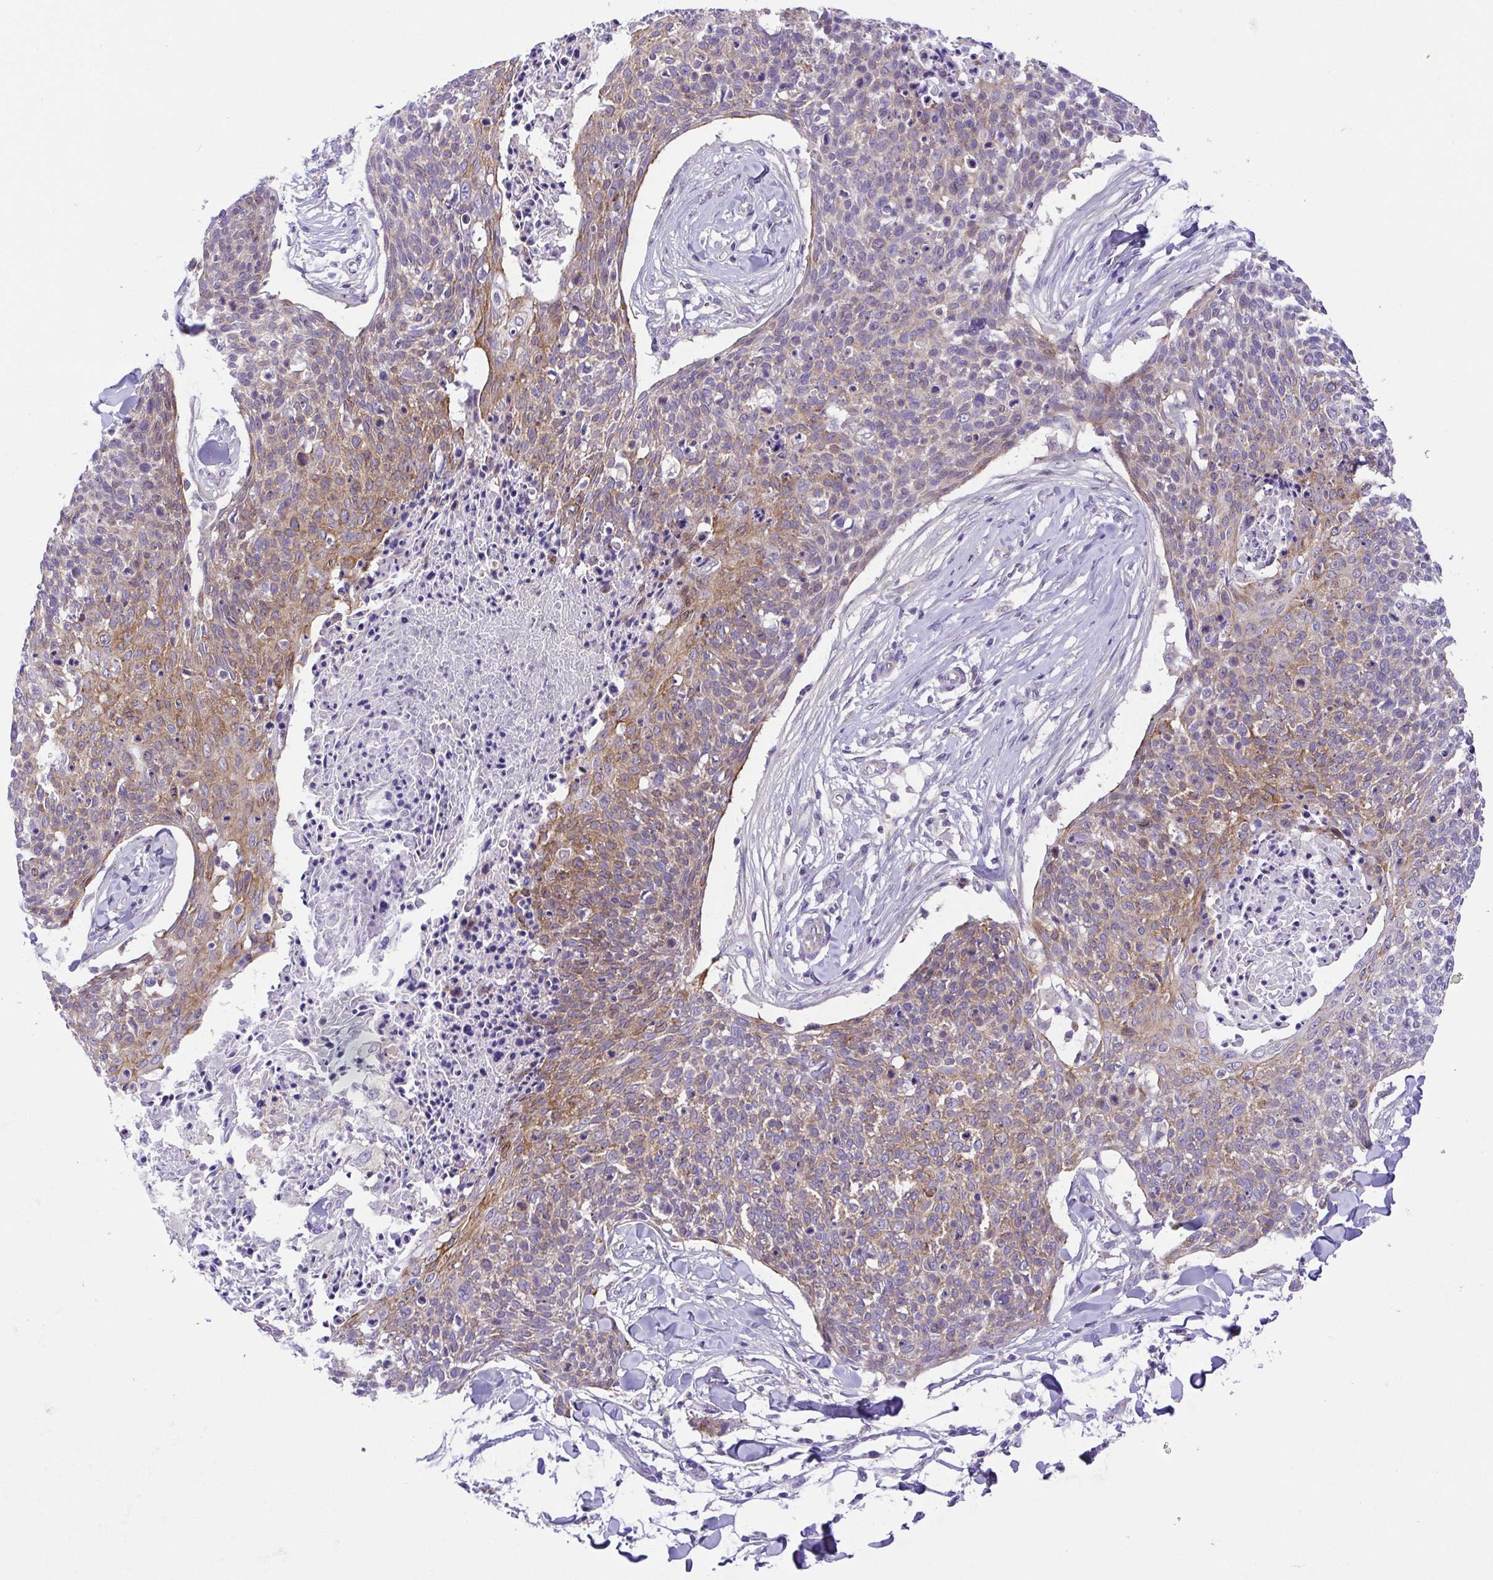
{"staining": {"intensity": "moderate", "quantity": "25%-75%", "location": "cytoplasmic/membranous"}, "tissue": "skin cancer", "cell_type": "Tumor cells", "image_type": "cancer", "snomed": [{"axis": "morphology", "description": "Squamous cell carcinoma, NOS"}, {"axis": "topography", "description": "Skin"}, {"axis": "topography", "description": "Vulva"}], "caption": "A brown stain highlights moderate cytoplasmic/membranous staining of a protein in human skin cancer (squamous cell carcinoma) tumor cells. (Brightfield microscopy of DAB IHC at high magnification).", "gene": "SLC13A1", "patient": {"sex": "female", "age": 75}}